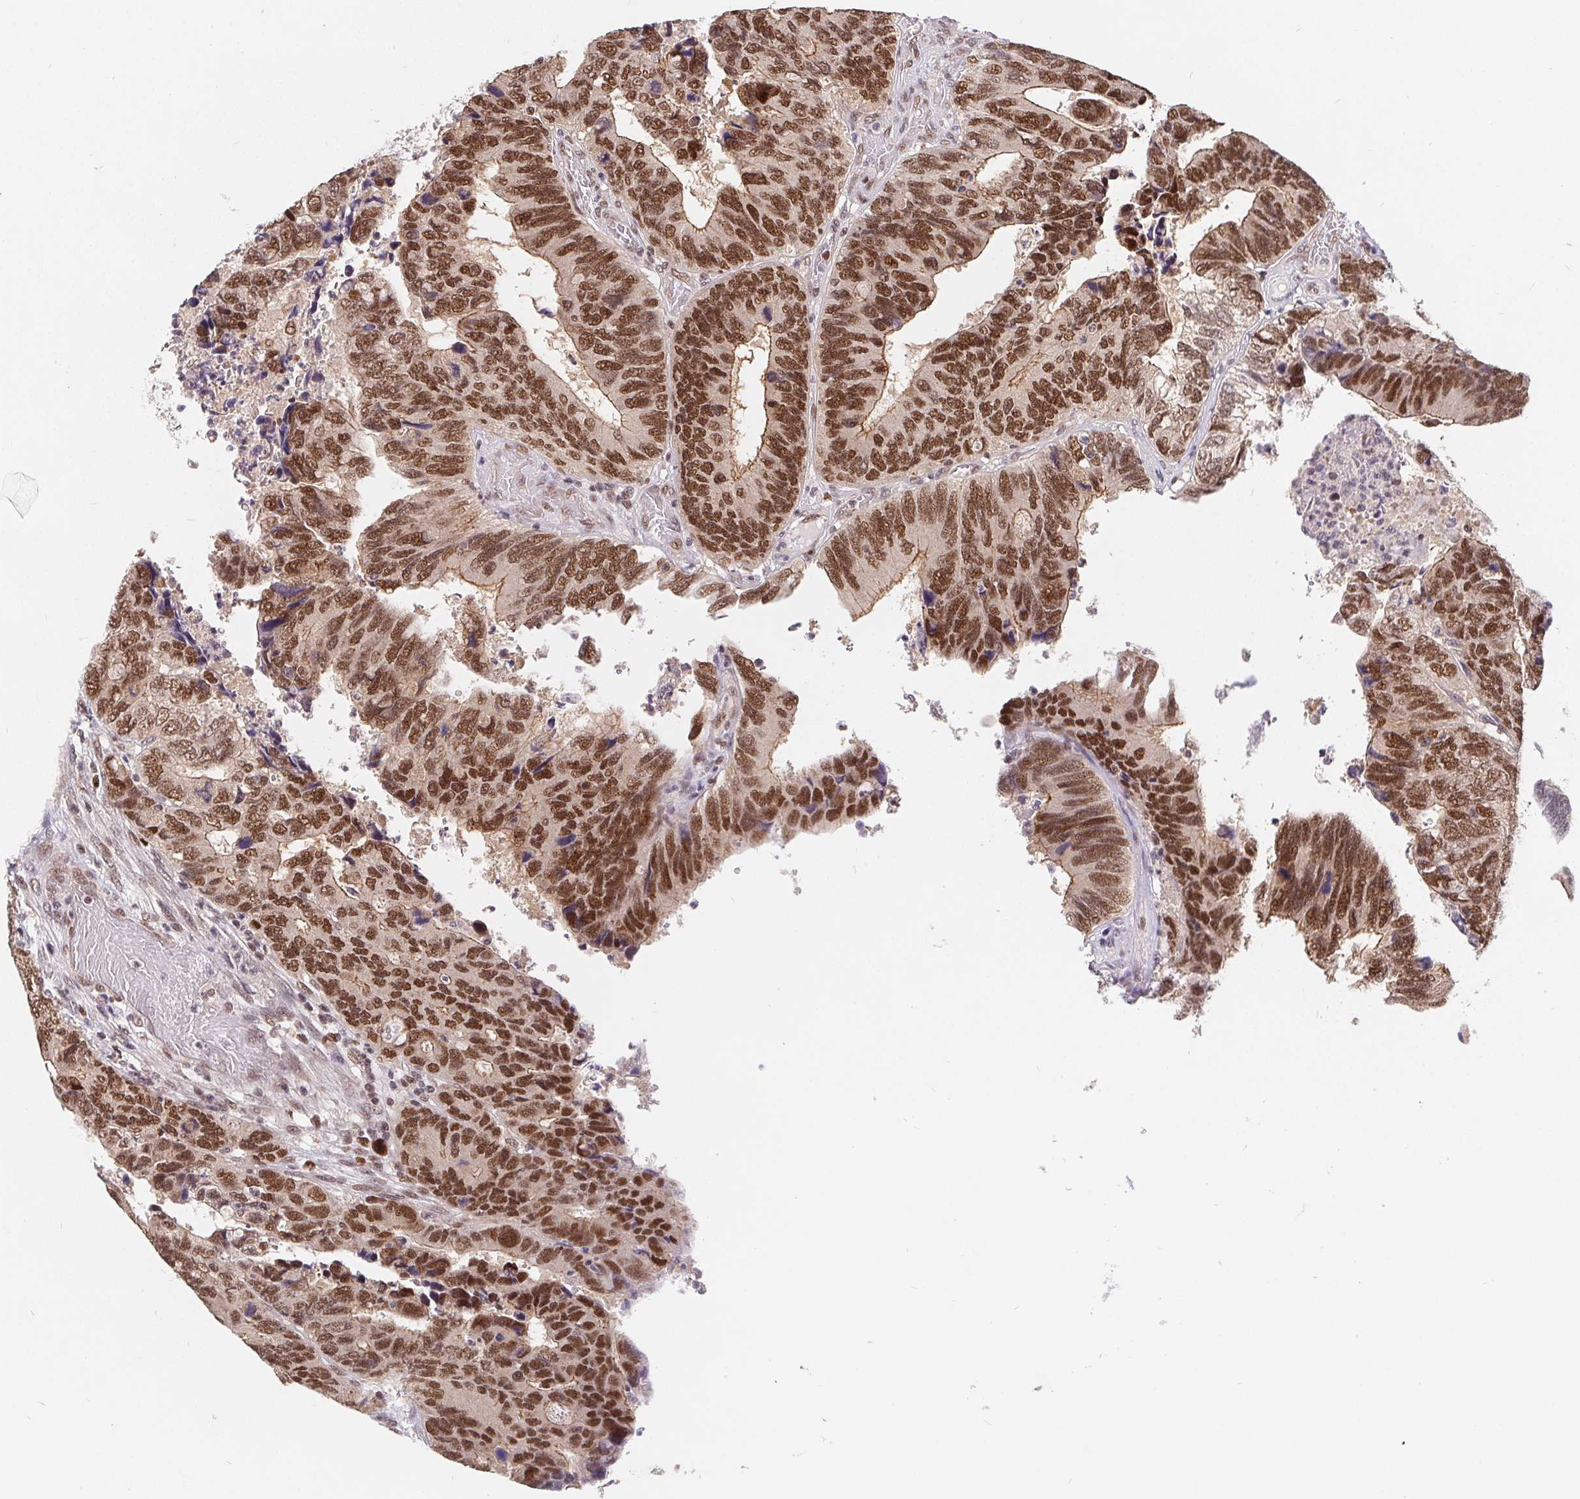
{"staining": {"intensity": "moderate", "quantity": "25%-75%", "location": "cytoplasmic/membranous,nuclear"}, "tissue": "colorectal cancer", "cell_type": "Tumor cells", "image_type": "cancer", "snomed": [{"axis": "morphology", "description": "Adenocarcinoma, NOS"}, {"axis": "topography", "description": "Colon"}], "caption": "The photomicrograph shows immunohistochemical staining of adenocarcinoma (colorectal). There is moderate cytoplasmic/membranous and nuclear expression is present in about 25%-75% of tumor cells. The protein is stained brown, and the nuclei are stained in blue (DAB (3,3'-diaminobenzidine) IHC with brightfield microscopy, high magnification).", "gene": "POU2F1", "patient": {"sex": "female", "age": 67}}